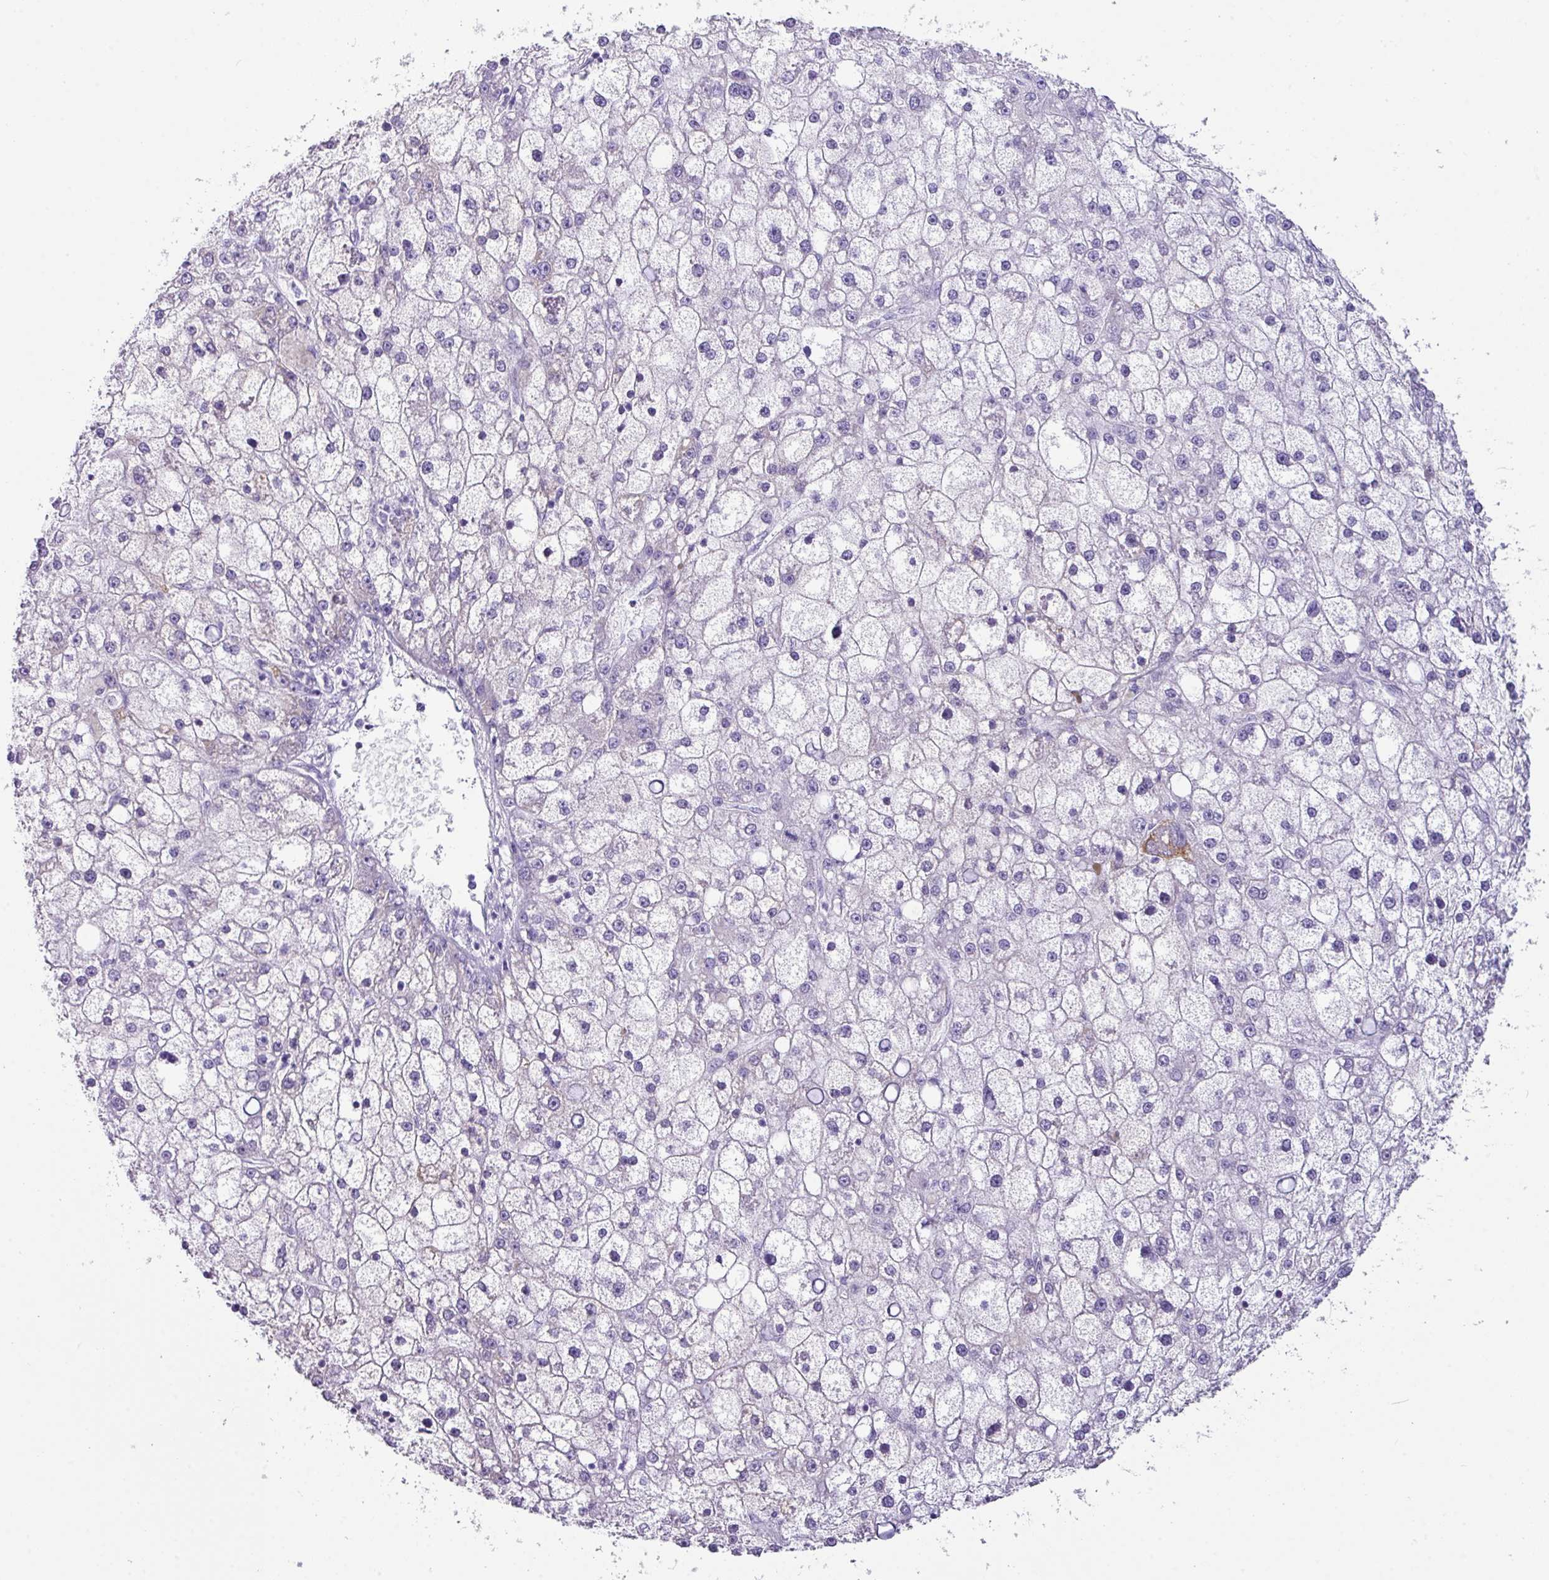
{"staining": {"intensity": "negative", "quantity": "none", "location": "none"}, "tissue": "liver cancer", "cell_type": "Tumor cells", "image_type": "cancer", "snomed": [{"axis": "morphology", "description": "Carcinoma, Hepatocellular, NOS"}, {"axis": "topography", "description": "Liver"}], "caption": "The immunohistochemistry photomicrograph has no significant positivity in tumor cells of liver hepatocellular carcinoma tissue.", "gene": "NCCRP1", "patient": {"sex": "male", "age": 67}}